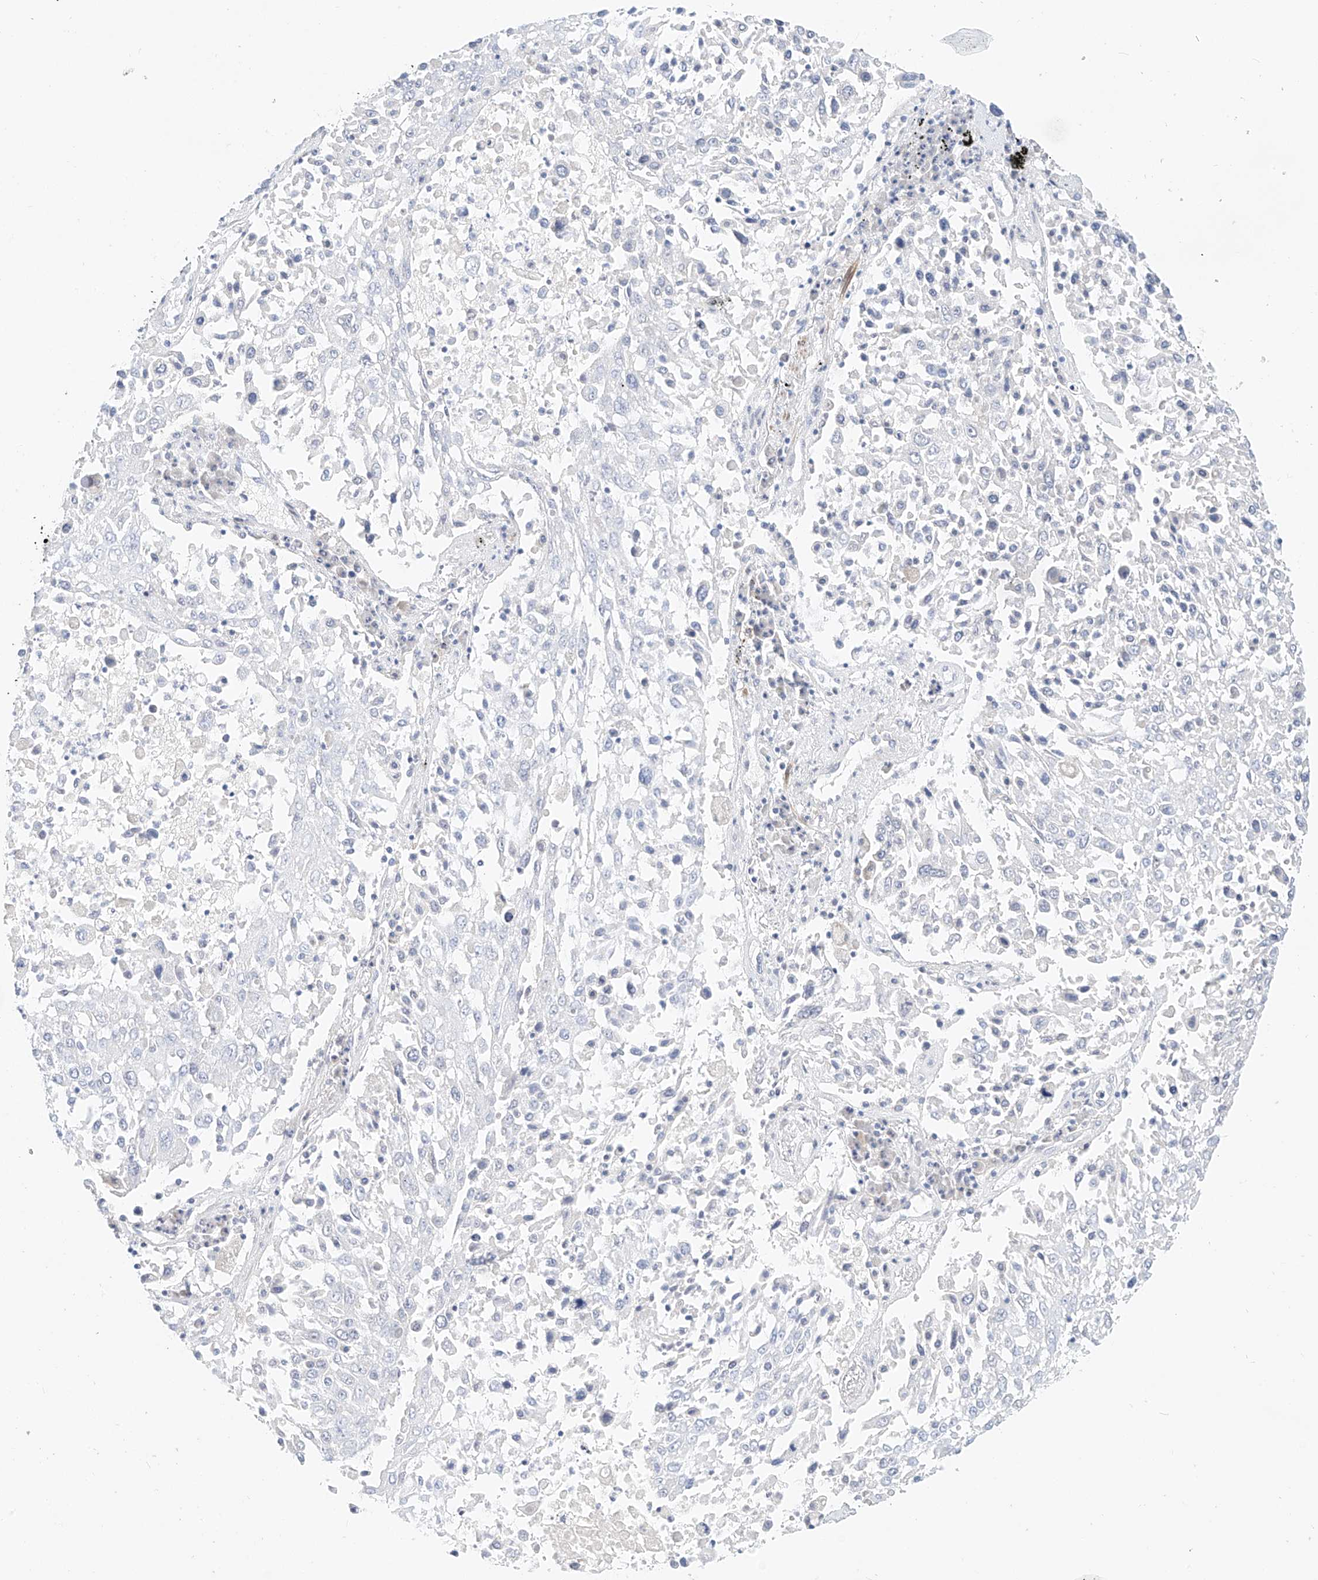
{"staining": {"intensity": "negative", "quantity": "none", "location": "none"}, "tissue": "lung cancer", "cell_type": "Tumor cells", "image_type": "cancer", "snomed": [{"axis": "morphology", "description": "Squamous cell carcinoma, NOS"}, {"axis": "topography", "description": "Lung"}], "caption": "A high-resolution photomicrograph shows immunohistochemistry (IHC) staining of lung cancer, which exhibits no significant expression in tumor cells.", "gene": "ST3GAL5", "patient": {"sex": "male", "age": 65}}